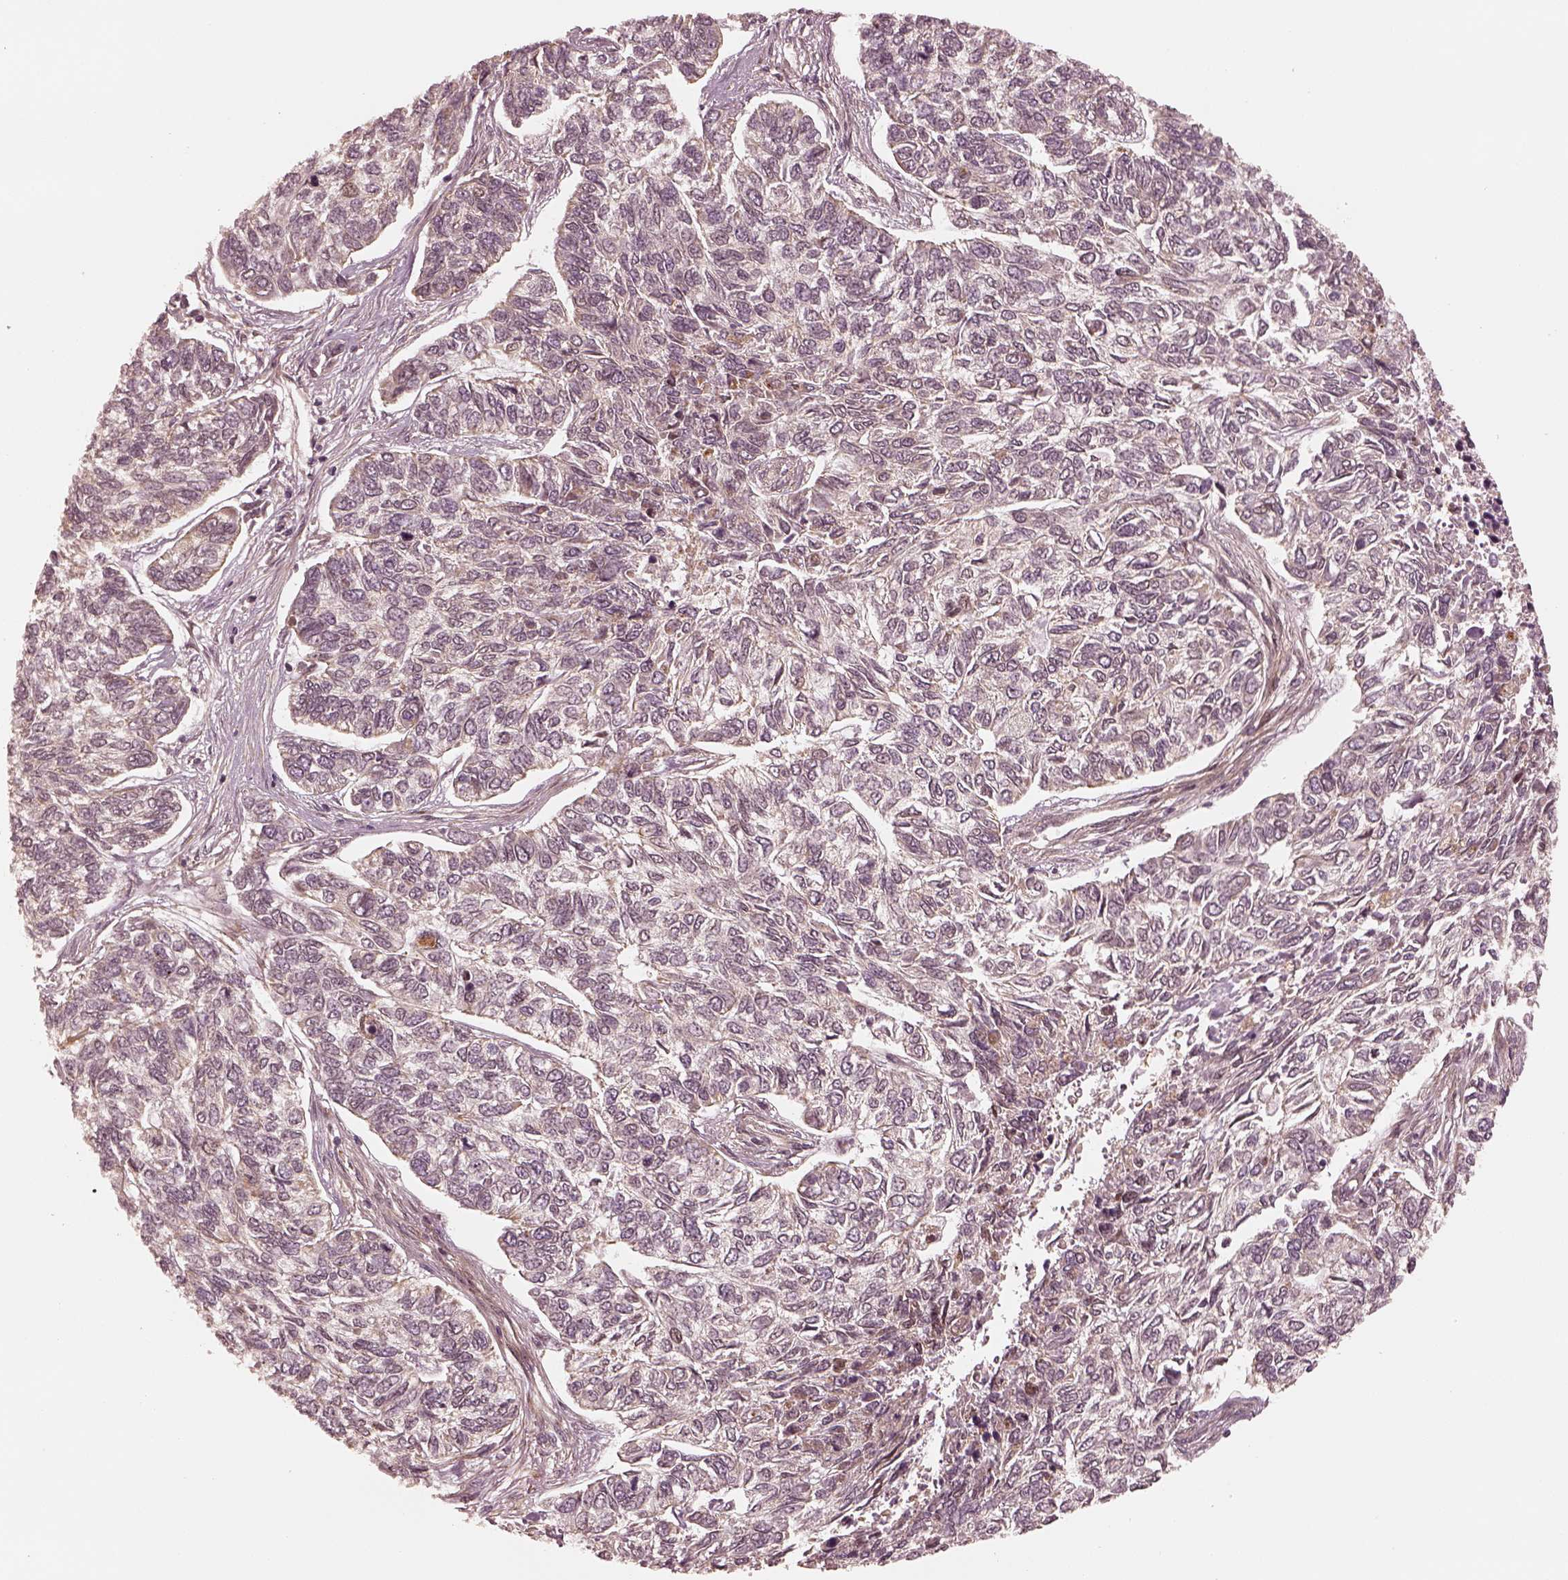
{"staining": {"intensity": "negative", "quantity": "none", "location": "none"}, "tissue": "skin cancer", "cell_type": "Tumor cells", "image_type": "cancer", "snomed": [{"axis": "morphology", "description": "Basal cell carcinoma"}, {"axis": "topography", "description": "Skin"}], "caption": "A micrograph of skin cancer (basal cell carcinoma) stained for a protein reveals no brown staining in tumor cells.", "gene": "SLC12A9", "patient": {"sex": "female", "age": 65}}